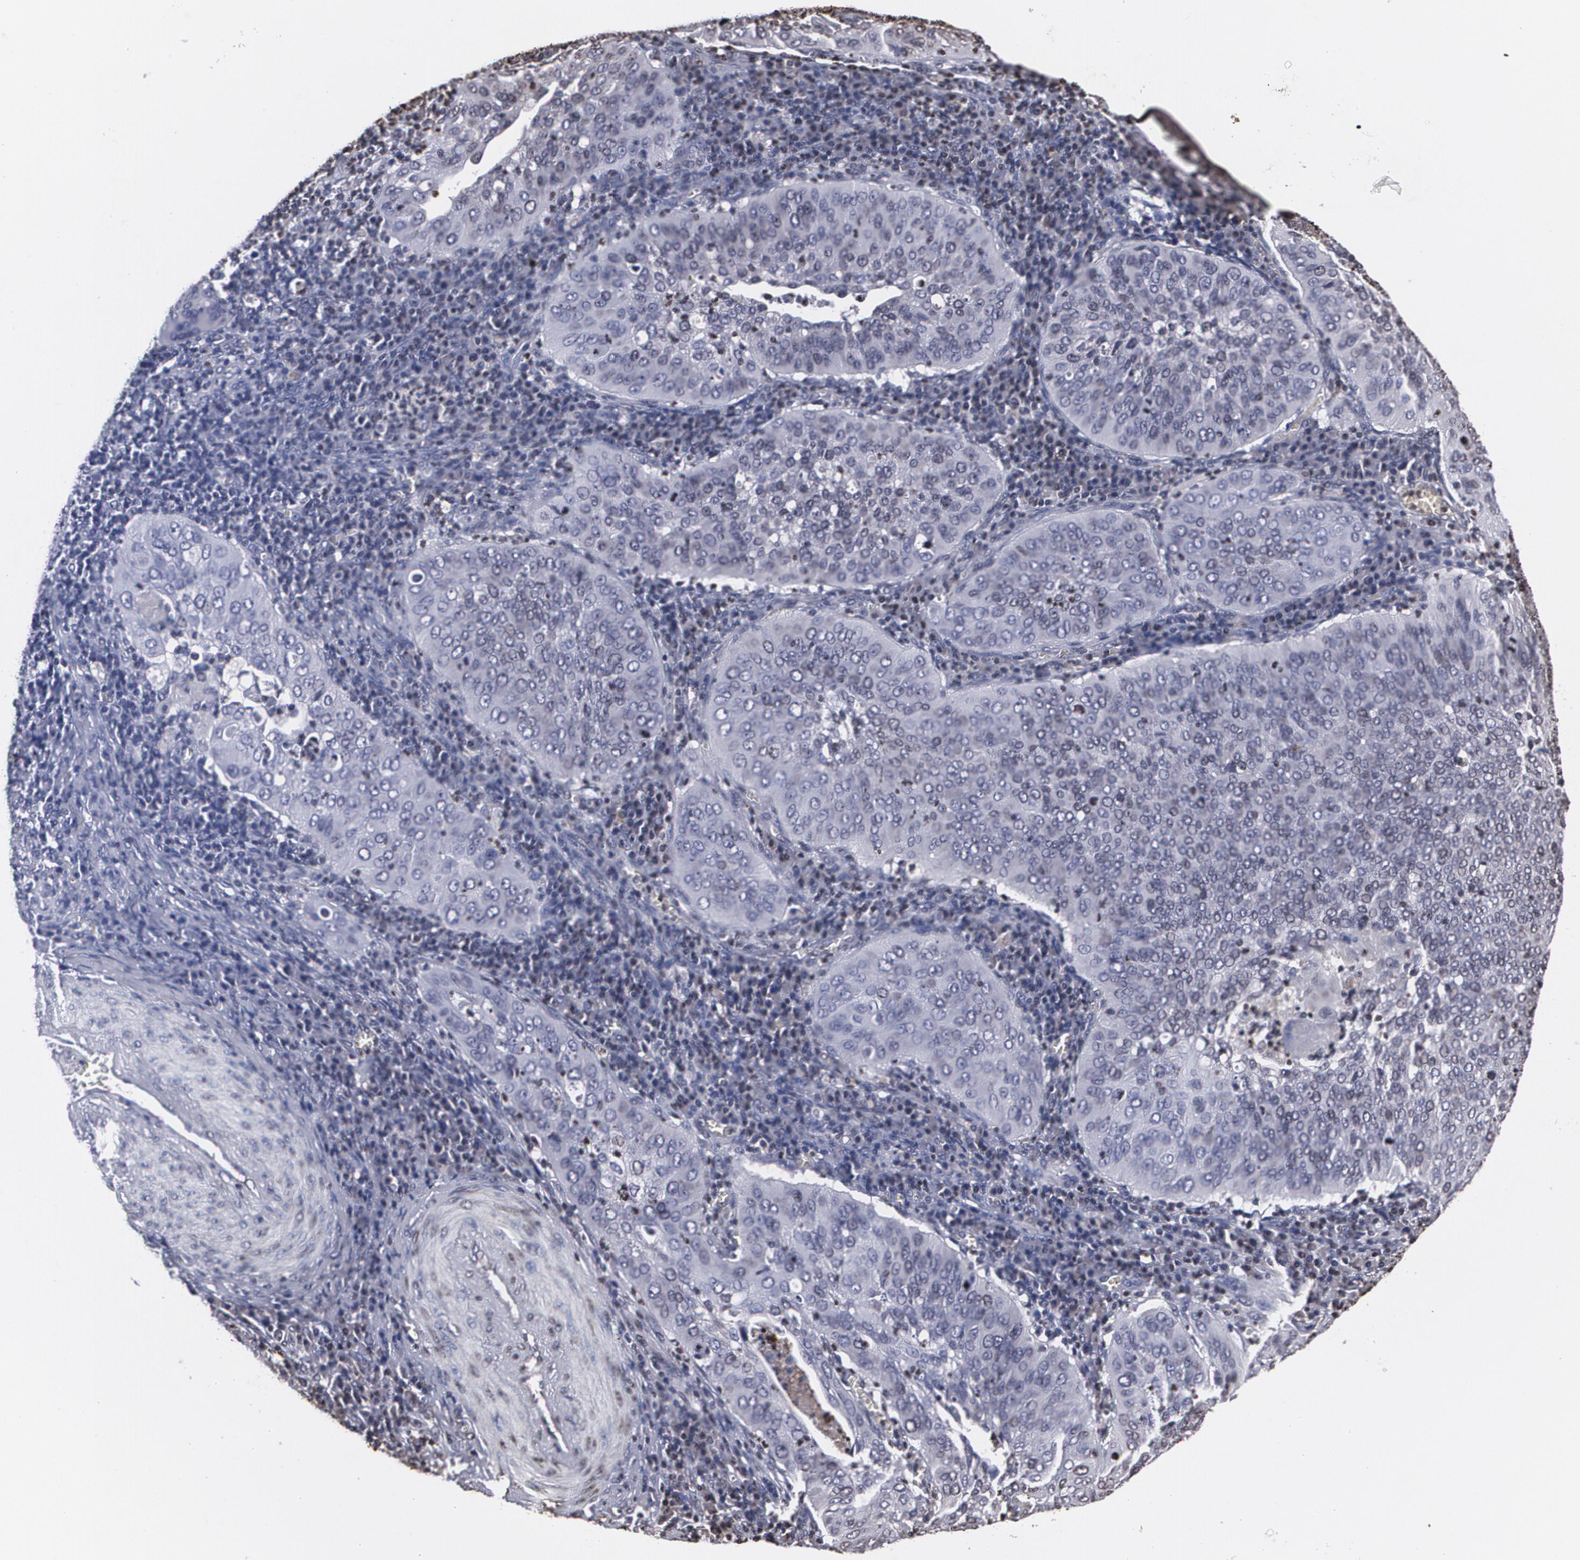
{"staining": {"intensity": "negative", "quantity": "none", "location": "none"}, "tissue": "cervical cancer", "cell_type": "Tumor cells", "image_type": "cancer", "snomed": [{"axis": "morphology", "description": "Squamous cell carcinoma, NOS"}, {"axis": "topography", "description": "Cervix"}], "caption": "Immunohistochemistry histopathology image of neoplastic tissue: human cervical squamous cell carcinoma stained with DAB (3,3'-diaminobenzidine) displays no significant protein positivity in tumor cells. The staining is performed using DAB (3,3'-diaminobenzidine) brown chromogen with nuclei counter-stained in using hematoxylin.", "gene": "MVP", "patient": {"sex": "female", "age": 39}}